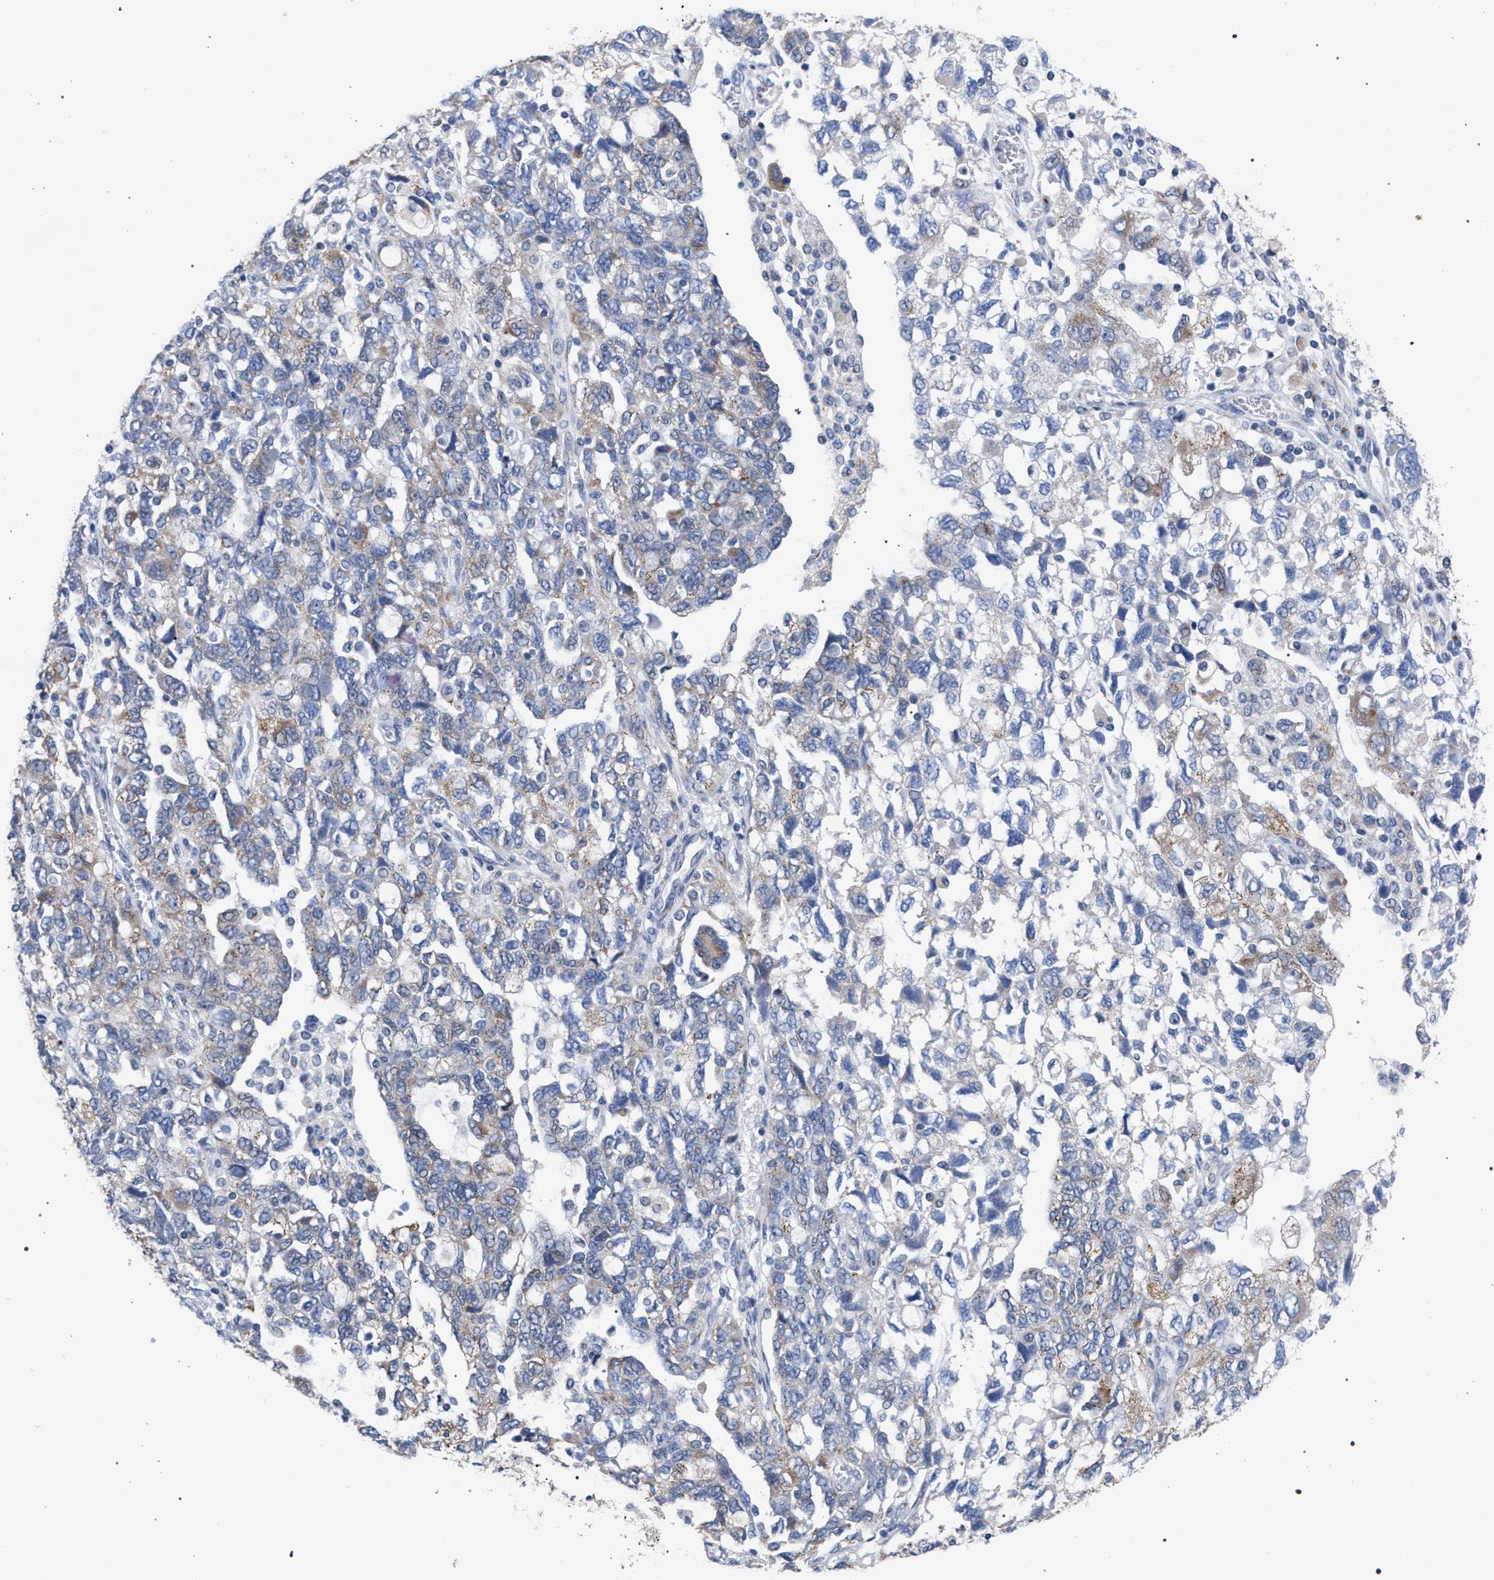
{"staining": {"intensity": "weak", "quantity": "25%-75%", "location": "cytoplasmic/membranous"}, "tissue": "ovarian cancer", "cell_type": "Tumor cells", "image_type": "cancer", "snomed": [{"axis": "morphology", "description": "Carcinoma, NOS"}, {"axis": "morphology", "description": "Cystadenocarcinoma, serous, NOS"}, {"axis": "topography", "description": "Ovary"}], "caption": "A high-resolution photomicrograph shows immunohistochemistry (IHC) staining of serous cystadenocarcinoma (ovarian), which displays weak cytoplasmic/membranous staining in approximately 25%-75% of tumor cells. The protein is shown in brown color, while the nuclei are stained blue.", "gene": "GOLGA2", "patient": {"sex": "female", "age": 69}}